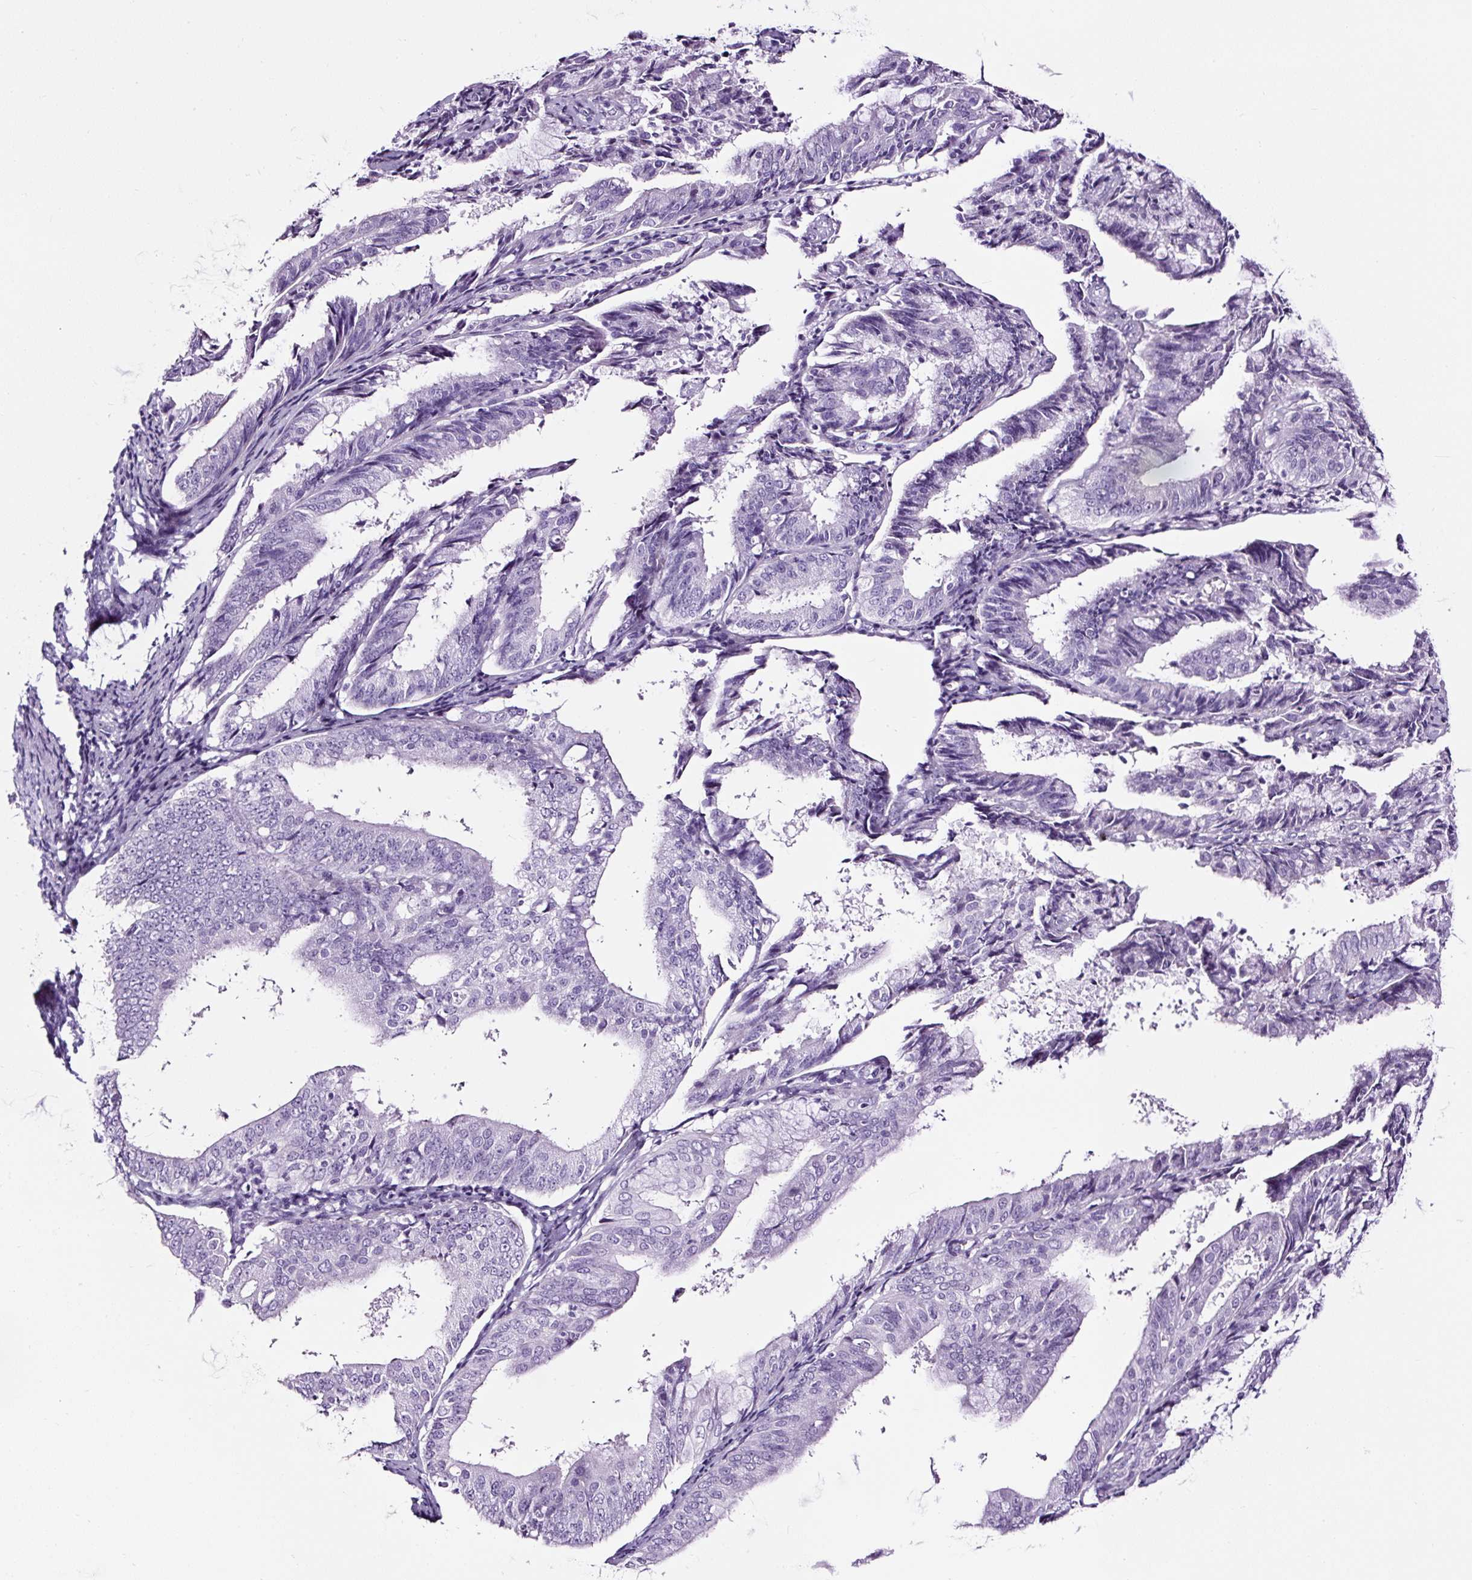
{"staining": {"intensity": "negative", "quantity": "none", "location": "none"}, "tissue": "endometrial cancer", "cell_type": "Tumor cells", "image_type": "cancer", "snomed": [{"axis": "morphology", "description": "Adenocarcinoma, NOS"}, {"axis": "topography", "description": "Endometrium"}], "caption": "A high-resolution photomicrograph shows IHC staining of endometrial cancer, which exhibits no significant positivity in tumor cells. (Brightfield microscopy of DAB (3,3'-diaminobenzidine) immunohistochemistry at high magnification).", "gene": "NPHS2", "patient": {"sex": "female", "age": 63}}